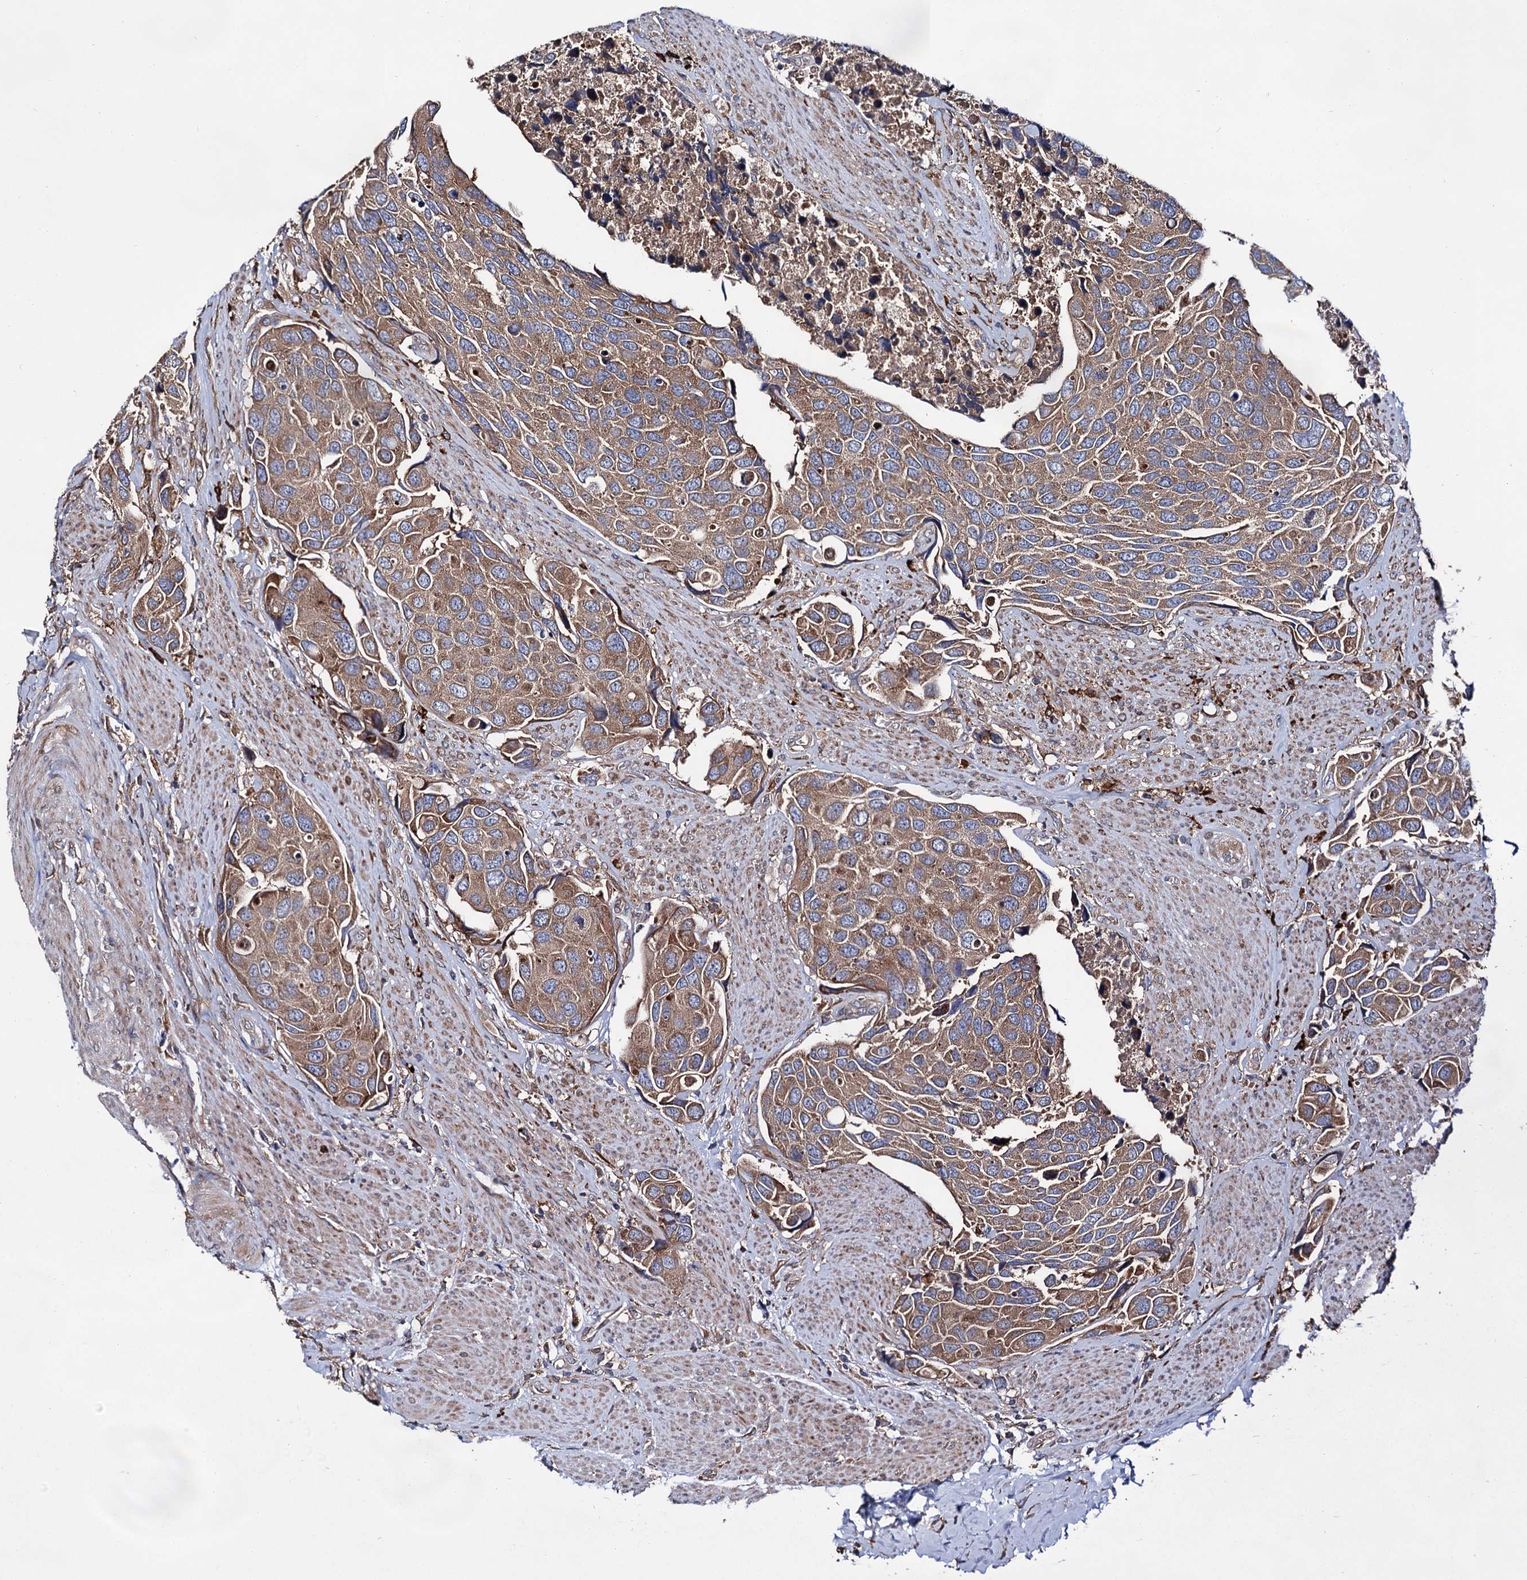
{"staining": {"intensity": "moderate", "quantity": ">75%", "location": "cytoplasmic/membranous"}, "tissue": "urothelial cancer", "cell_type": "Tumor cells", "image_type": "cancer", "snomed": [{"axis": "morphology", "description": "Urothelial carcinoma, High grade"}, {"axis": "topography", "description": "Urinary bladder"}], "caption": "Brown immunohistochemical staining in human urothelial cancer reveals moderate cytoplasmic/membranous staining in approximately >75% of tumor cells.", "gene": "NAA25", "patient": {"sex": "male", "age": 74}}